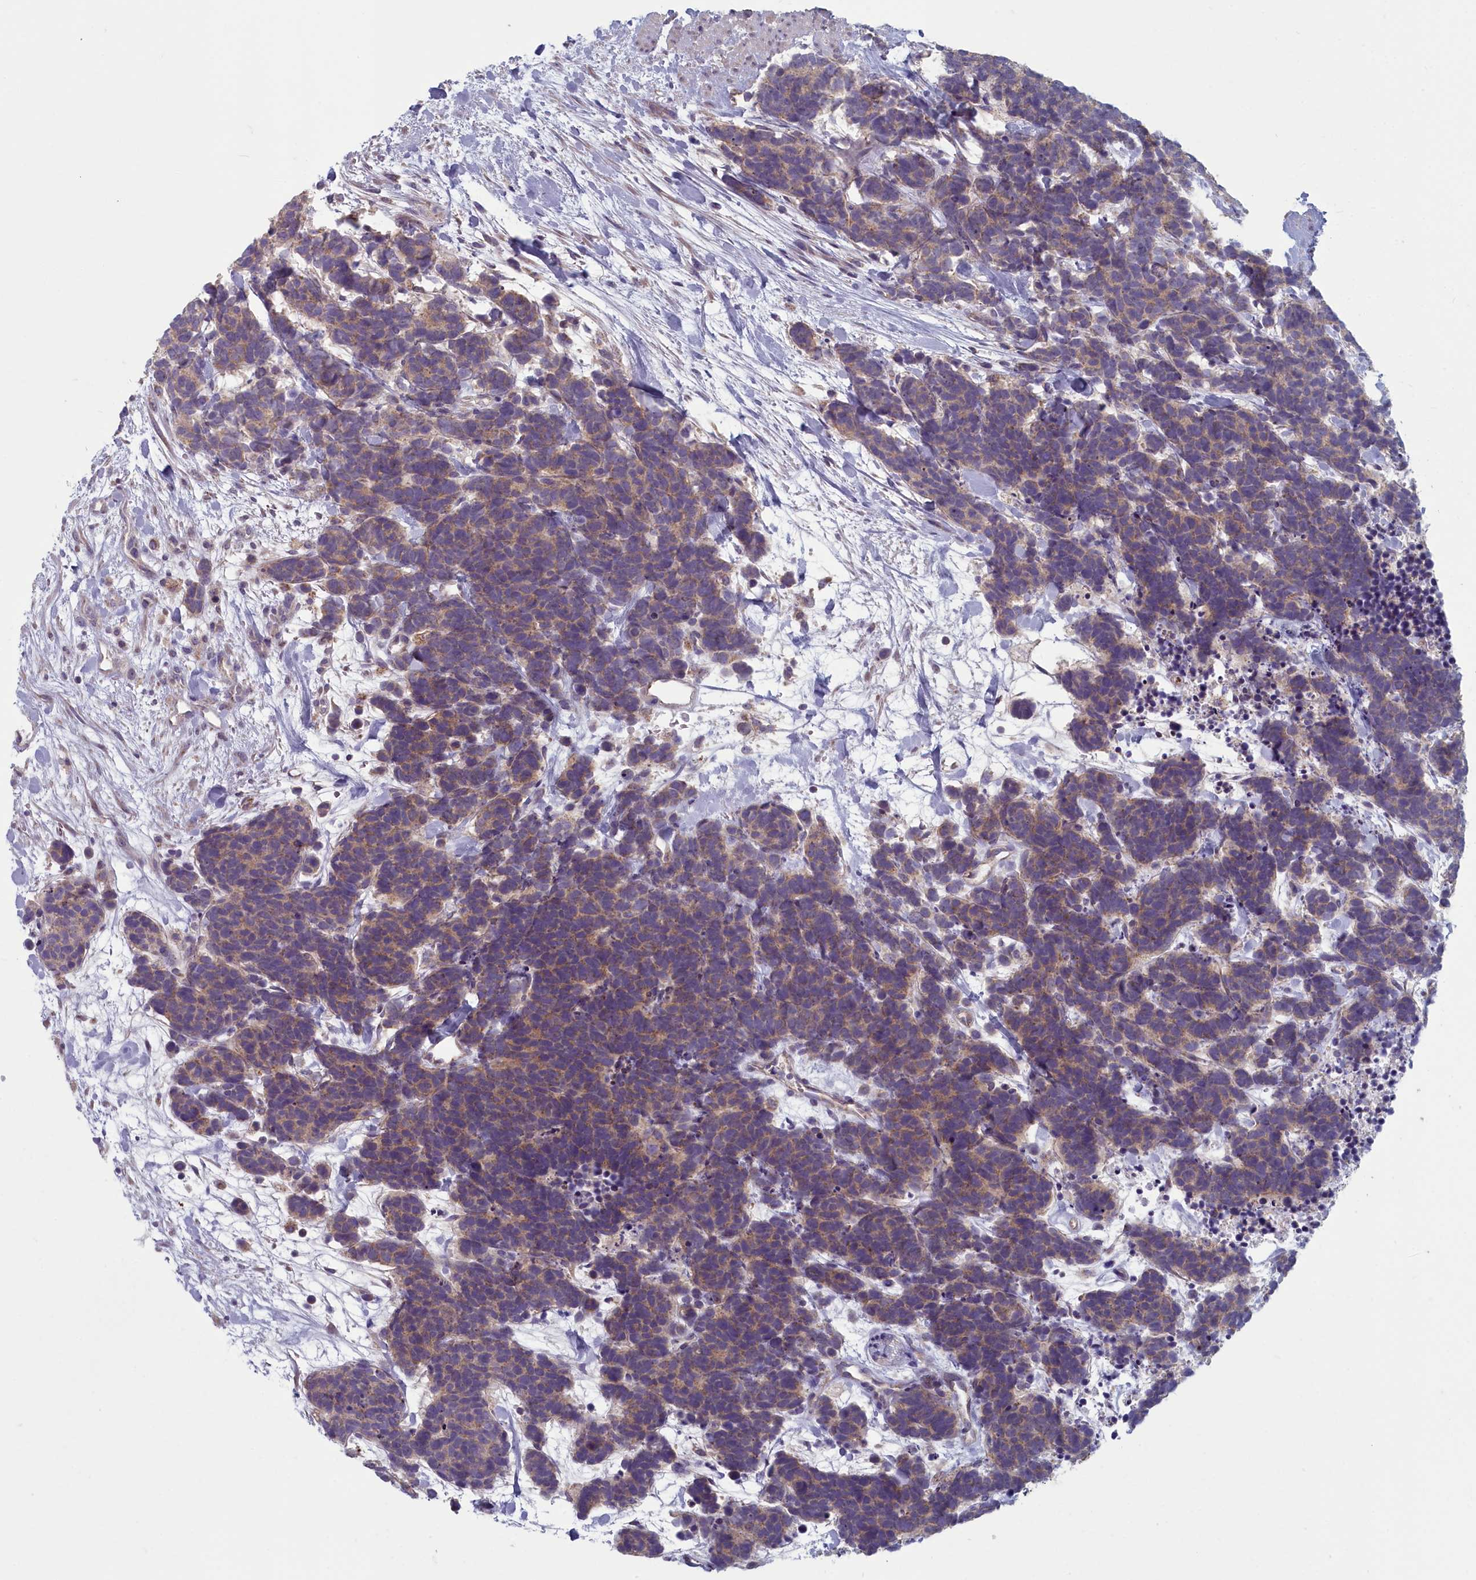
{"staining": {"intensity": "weak", "quantity": ">75%", "location": "cytoplasmic/membranous"}, "tissue": "carcinoid", "cell_type": "Tumor cells", "image_type": "cancer", "snomed": [{"axis": "morphology", "description": "Carcinoma, NOS"}, {"axis": "morphology", "description": "Carcinoid, malignant, NOS"}, {"axis": "topography", "description": "Prostate"}], "caption": "A high-resolution histopathology image shows IHC staining of carcinoid, which reveals weak cytoplasmic/membranous expression in about >75% of tumor cells.", "gene": "INSYN2A", "patient": {"sex": "male", "age": 57}}